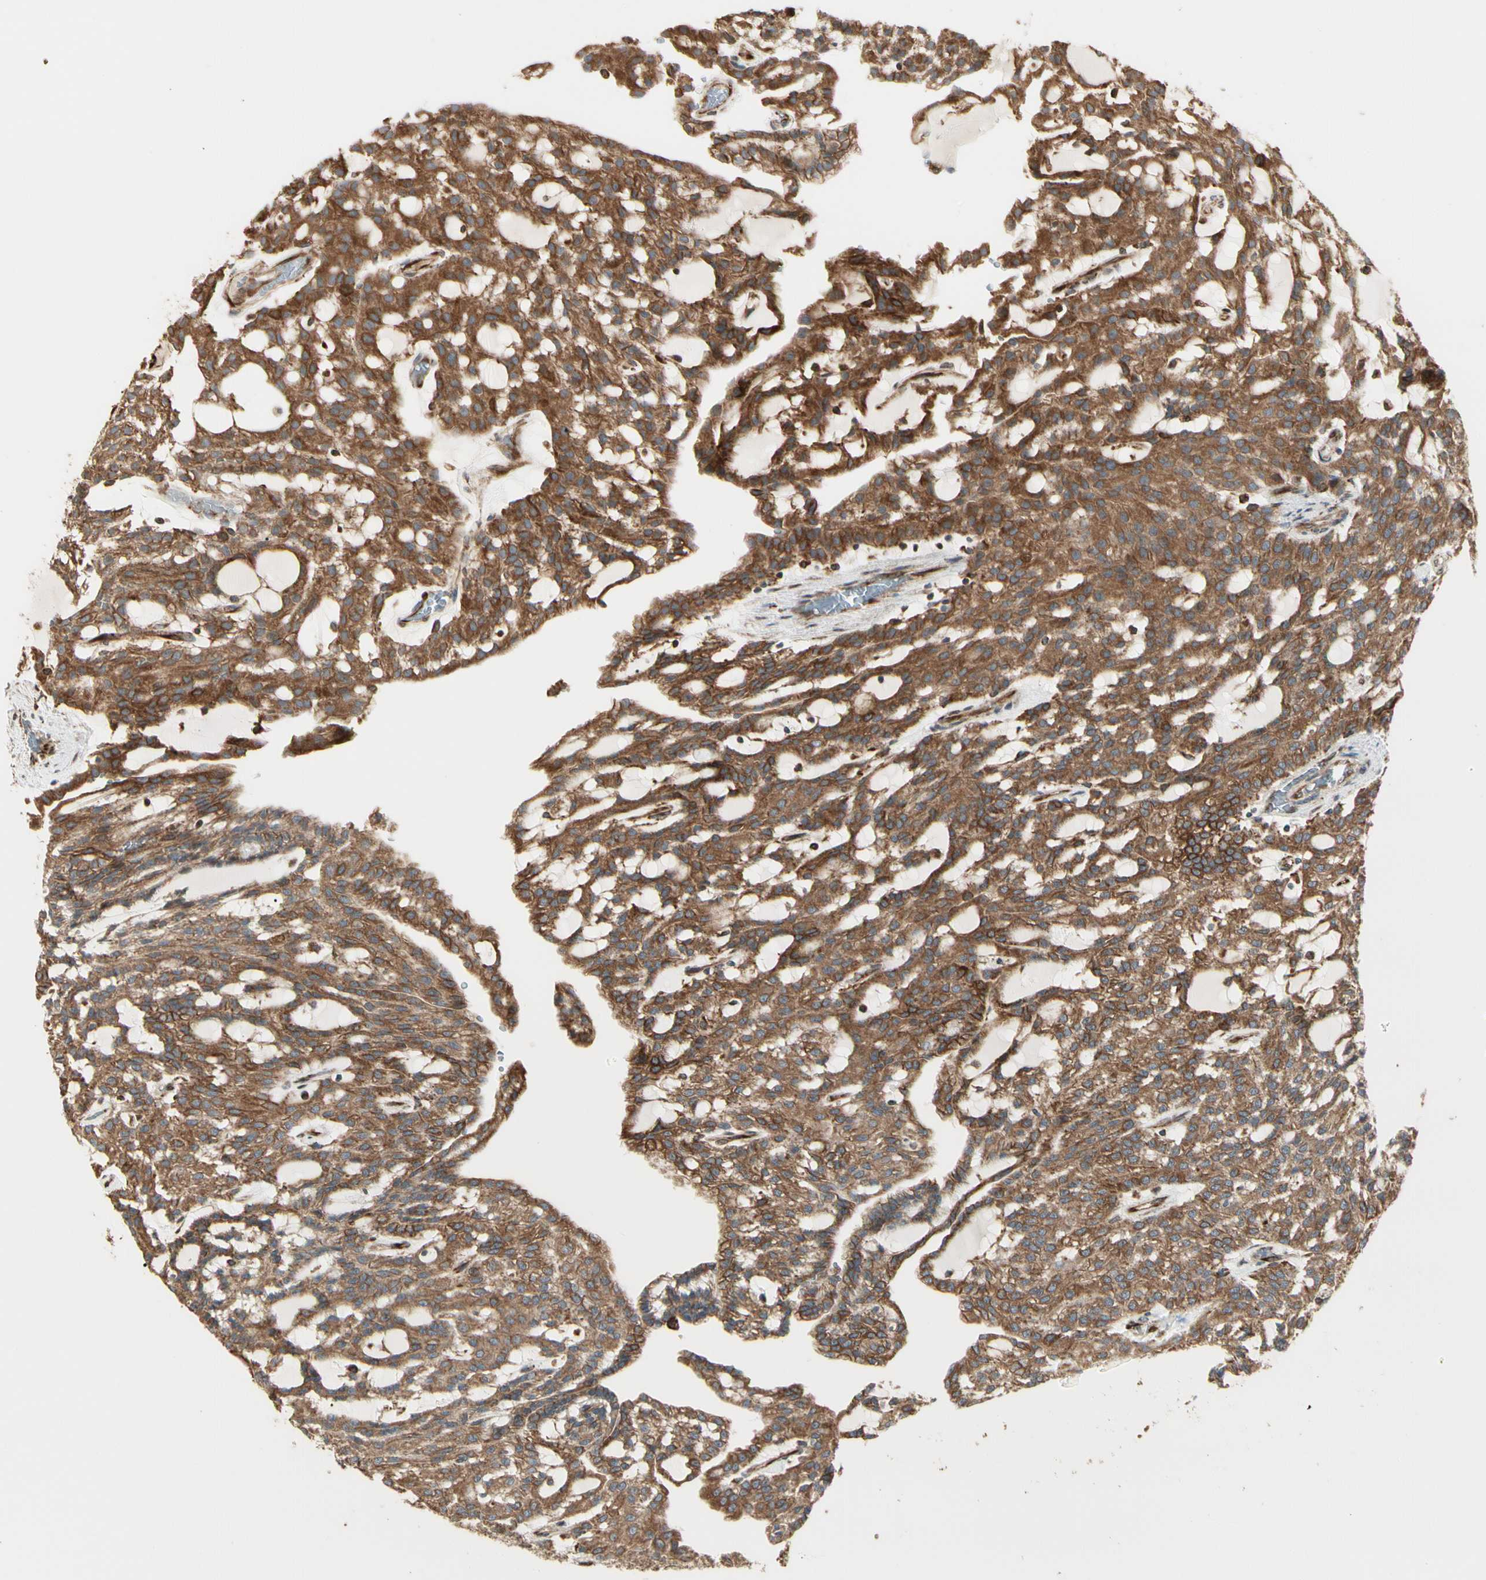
{"staining": {"intensity": "strong", "quantity": ">75%", "location": "cytoplasmic/membranous"}, "tissue": "renal cancer", "cell_type": "Tumor cells", "image_type": "cancer", "snomed": [{"axis": "morphology", "description": "Adenocarcinoma, NOS"}, {"axis": "topography", "description": "Kidney"}], "caption": "Immunohistochemistry histopathology image of neoplastic tissue: human adenocarcinoma (renal) stained using immunohistochemistry (IHC) shows high levels of strong protein expression localized specifically in the cytoplasmic/membranous of tumor cells, appearing as a cytoplasmic/membranous brown color.", "gene": "HSP90B1", "patient": {"sex": "male", "age": 63}}